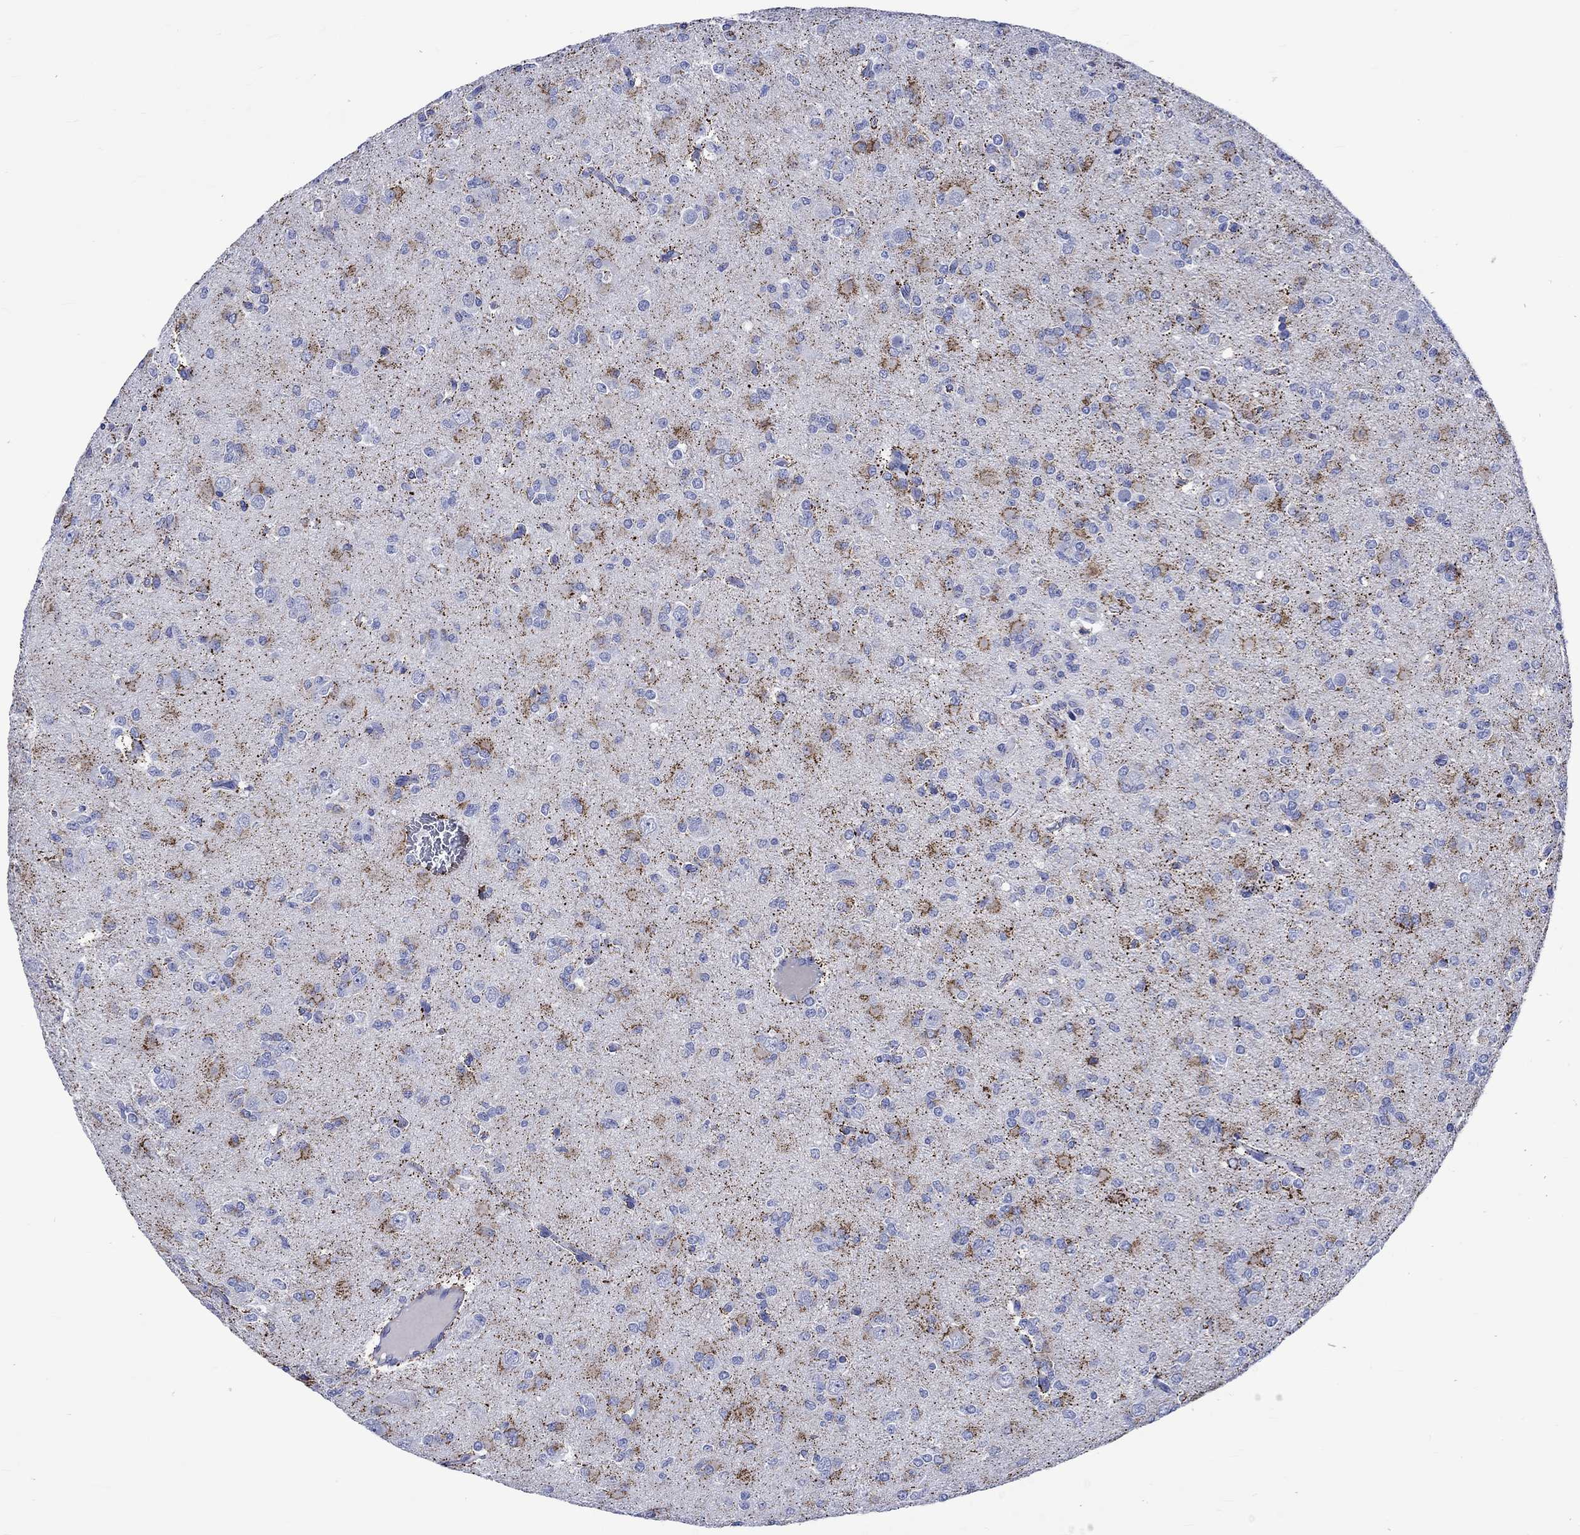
{"staining": {"intensity": "strong", "quantity": "<25%", "location": "cytoplasmic/membranous"}, "tissue": "glioma", "cell_type": "Tumor cells", "image_type": "cancer", "snomed": [{"axis": "morphology", "description": "Glioma, malignant, Low grade"}, {"axis": "topography", "description": "Brain"}], "caption": "Protein staining shows strong cytoplasmic/membranous staining in approximately <25% of tumor cells in low-grade glioma (malignant). (Stains: DAB (3,3'-diaminobenzidine) in brown, nuclei in blue, Microscopy: brightfield microscopy at high magnification).", "gene": "KLHL33", "patient": {"sex": "male", "age": 27}}